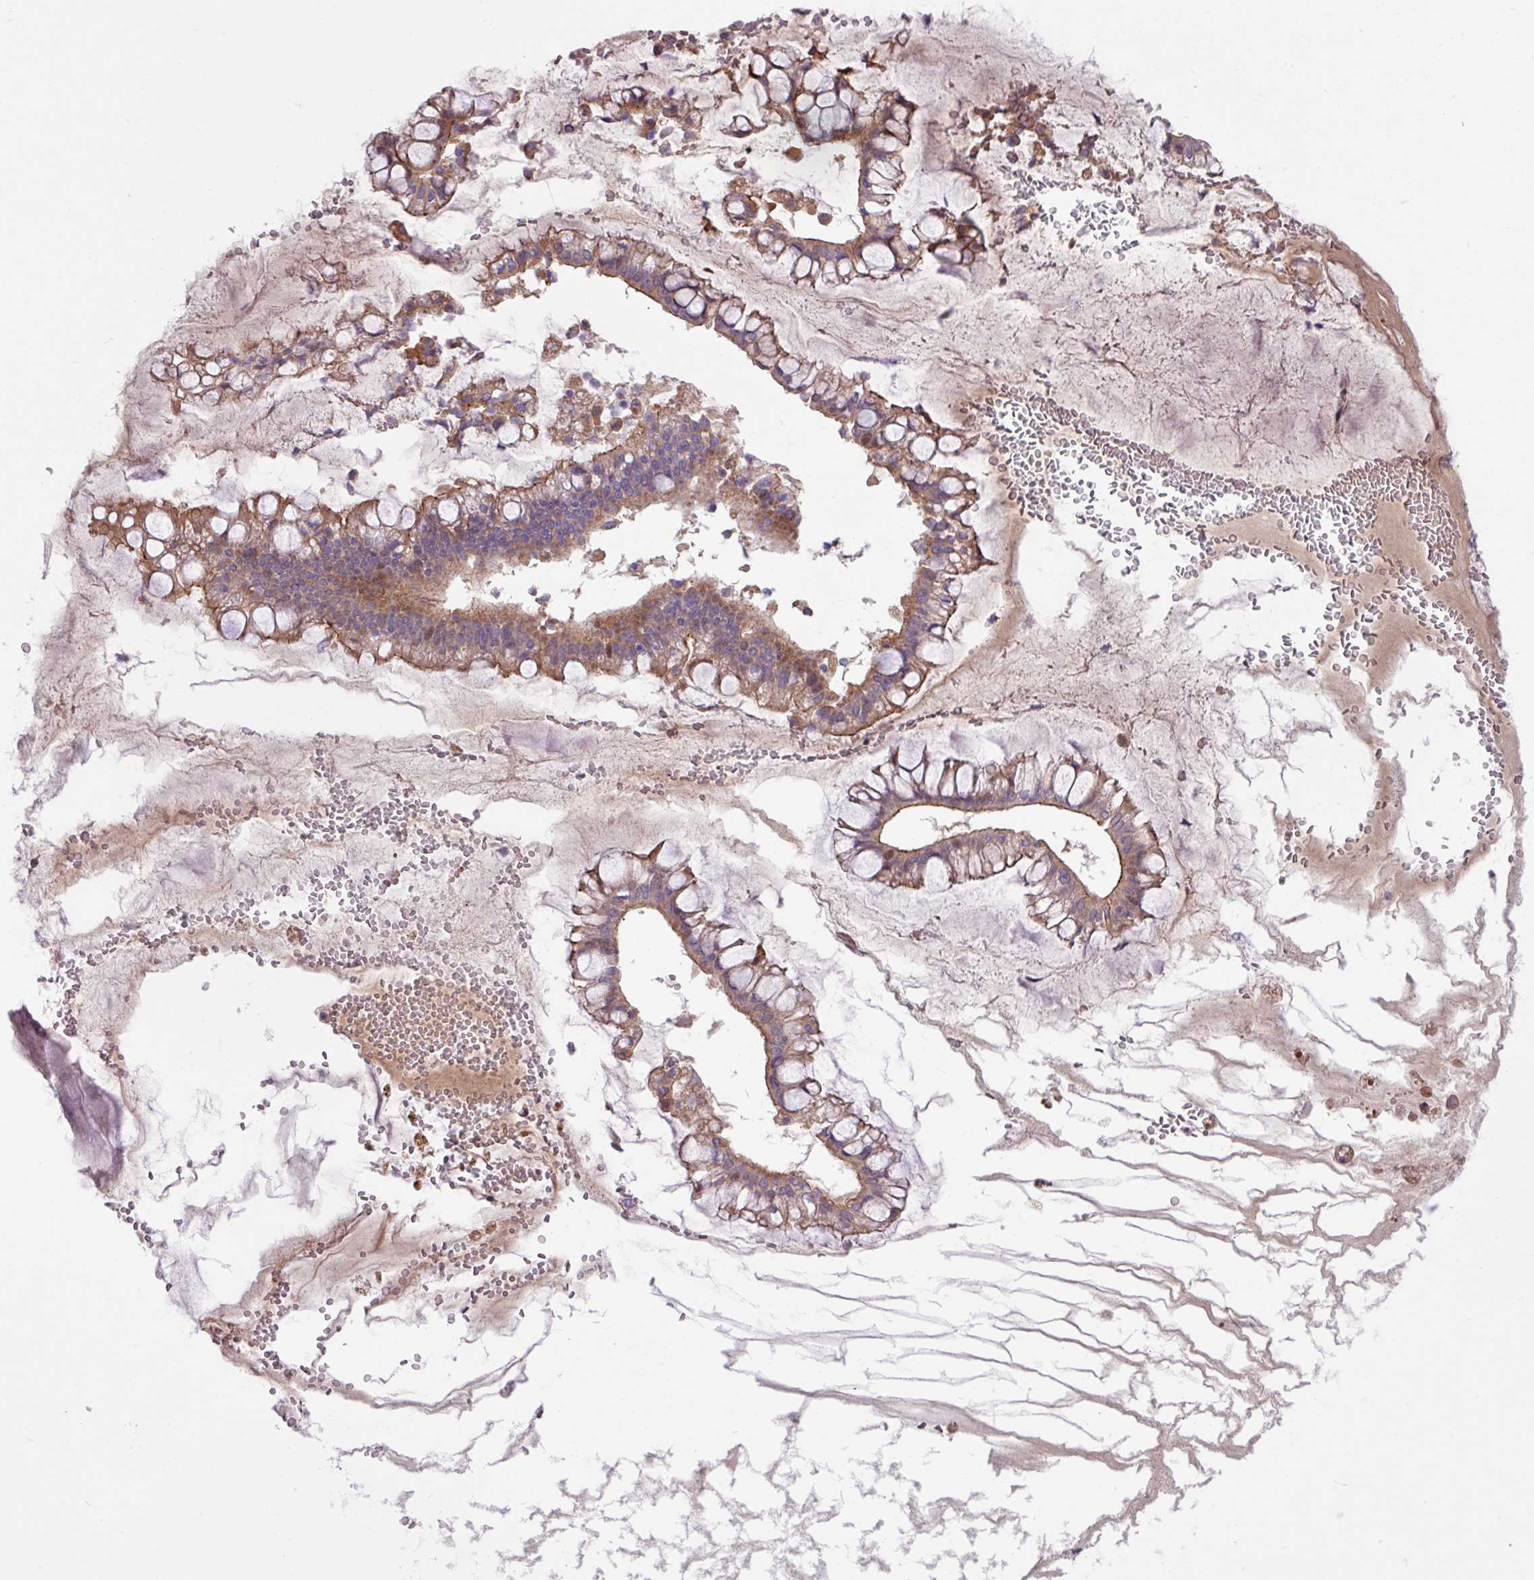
{"staining": {"intensity": "moderate", "quantity": ">75%", "location": "cytoplasmic/membranous"}, "tissue": "ovarian cancer", "cell_type": "Tumor cells", "image_type": "cancer", "snomed": [{"axis": "morphology", "description": "Cystadenocarcinoma, mucinous, NOS"}, {"axis": "topography", "description": "Ovary"}], "caption": "The micrograph demonstrates staining of ovarian cancer, revealing moderate cytoplasmic/membranous protein positivity (brown color) within tumor cells.", "gene": "IQCJ", "patient": {"sex": "female", "age": 73}}